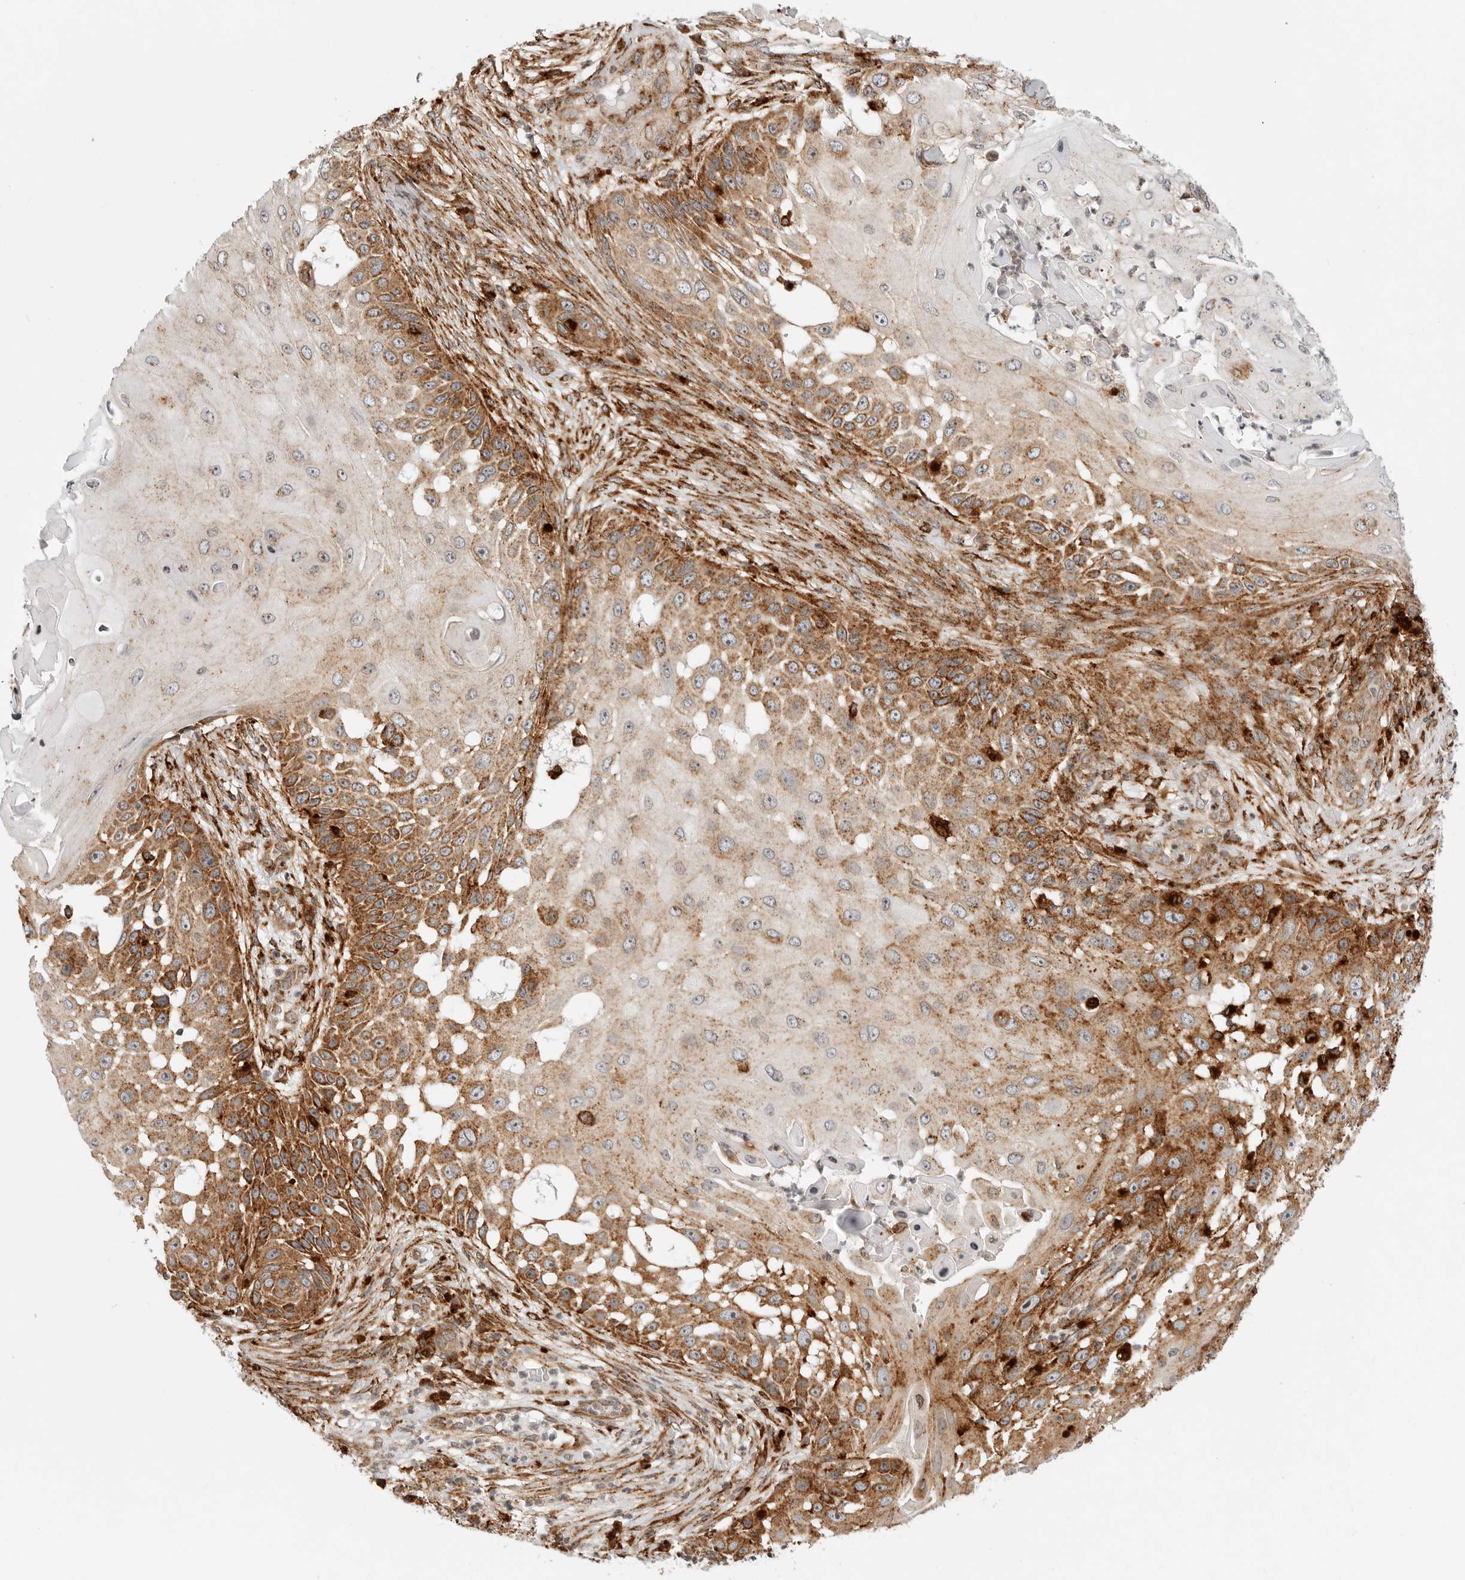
{"staining": {"intensity": "moderate", "quantity": ">75%", "location": "cytoplasmic/membranous"}, "tissue": "skin cancer", "cell_type": "Tumor cells", "image_type": "cancer", "snomed": [{"axis": "morphology", "description": "Squamous cell carcinoma, NOS"}, {"axis": "topography", "description": "Skin"}], "caption": "DAB (3,3'-diaminobenzidine) immunohistochemical staining of skin cancer (squamous cell carcinoma) shows moderate cytoplasmic/membranous protein positivity in approximately >75% of tumor cells.", "gene": "IDUA", "patient": {"sex": "female", "age": 44}}